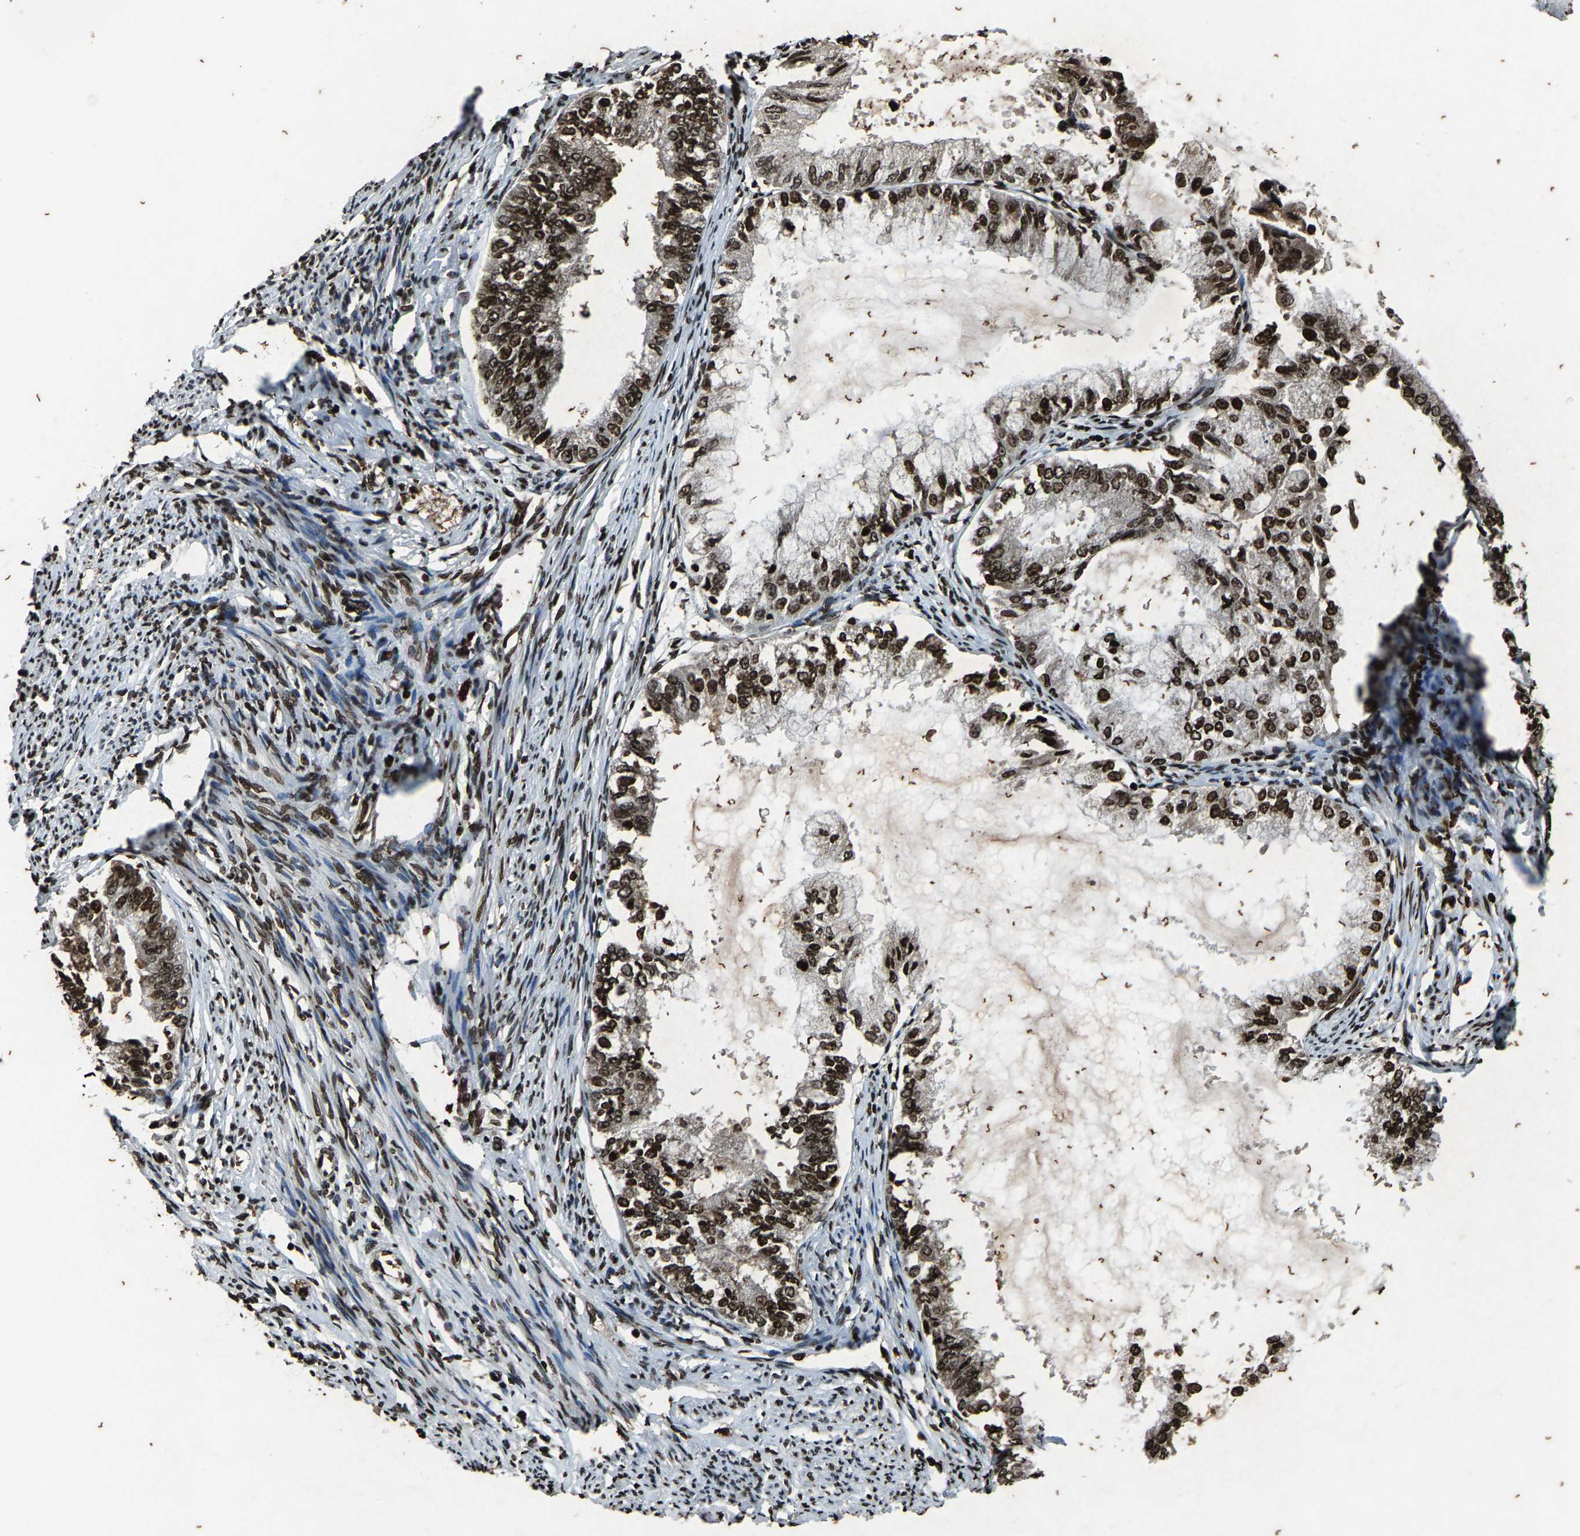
{"staining": {"intensity": "strong", "quantity": ">75%", "location": "nuclear"}, "tissue": "endometrial cancer", "cell_type": "Tumor cells", "image_type": "cancer", "snomed": [{"axis": "morphology", "description": "Adenocarcinoma, NOS"}, {"axis": "topography", "description": "Endometrium"}], "caption": "IHC staining of endometrial cancer, which demonstrates high levels of strong nuclear staining in approximately >75% of tumor cells indicating strong nuclear protein expression. The staining was performed using DAB (3,3'-diaminobenzidine) (brown) for protein detection and nuclei were counterstained in hematoxylin (blue).", "gene": "H4C1", "patient": {"sex": "female", "age": 86}}